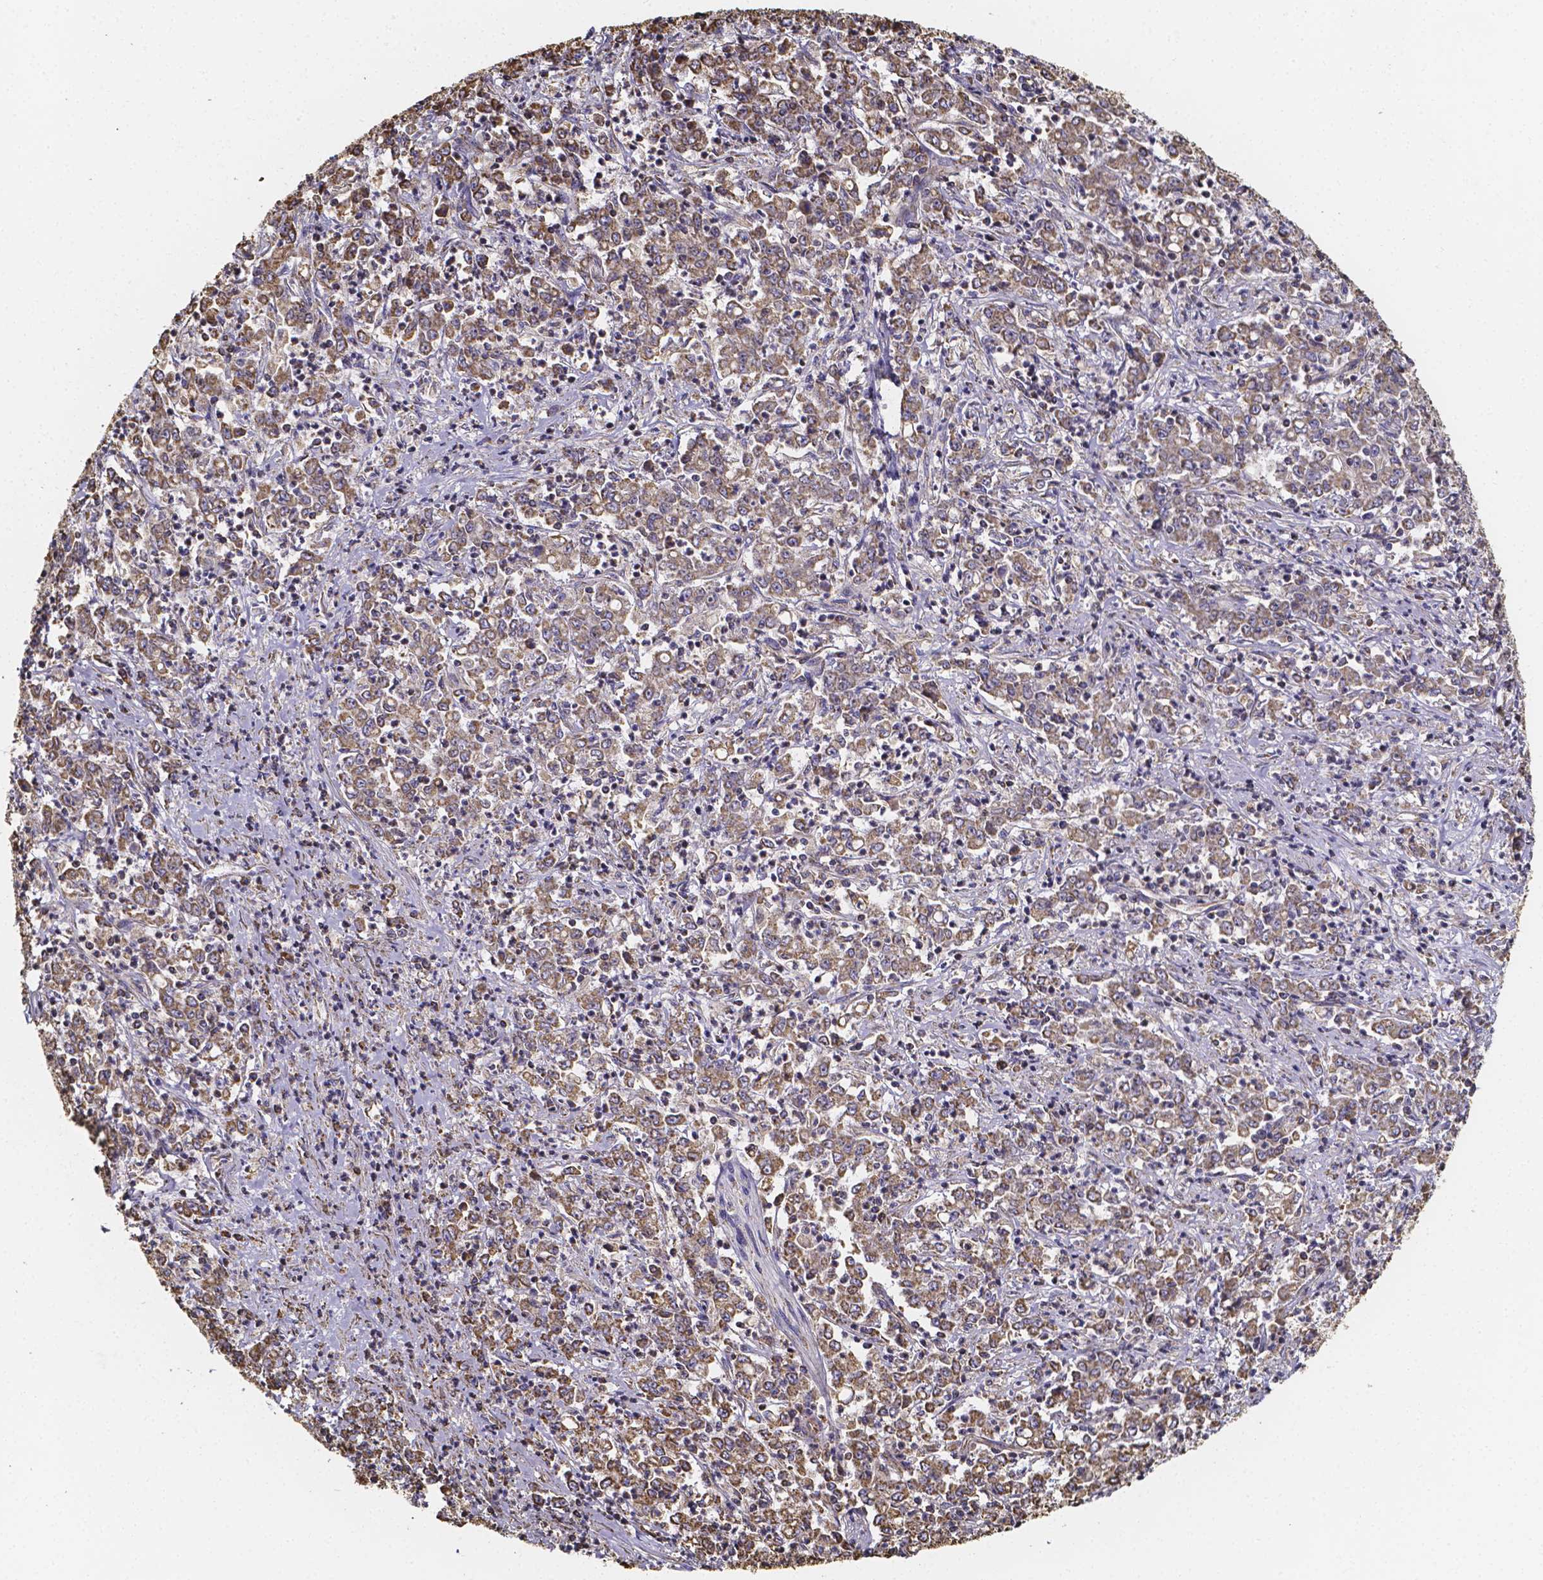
{"staining": {"intensity": "moderate", "quantity": ">75%", "location": "cytoplasmic/membranous"}, "tissue": "stomach cancer", "cell_type": "Tumor cells", "image_type": "cancer", "snomed": [{"axis": "morphology", "description": "Adenocarcinoma, NOS"}, {"axis": "topography", "description": "Stomach, lower"}], "caption": "Stomach cancer (adenocarcinoma) was stained to show a protein in brown. There is medium levels of moderate cytoplasmic/membranous staining in about >75% of tumor cells.", "gene": "SLC35D2", "patient": {"sex": "female", "age": 71}}